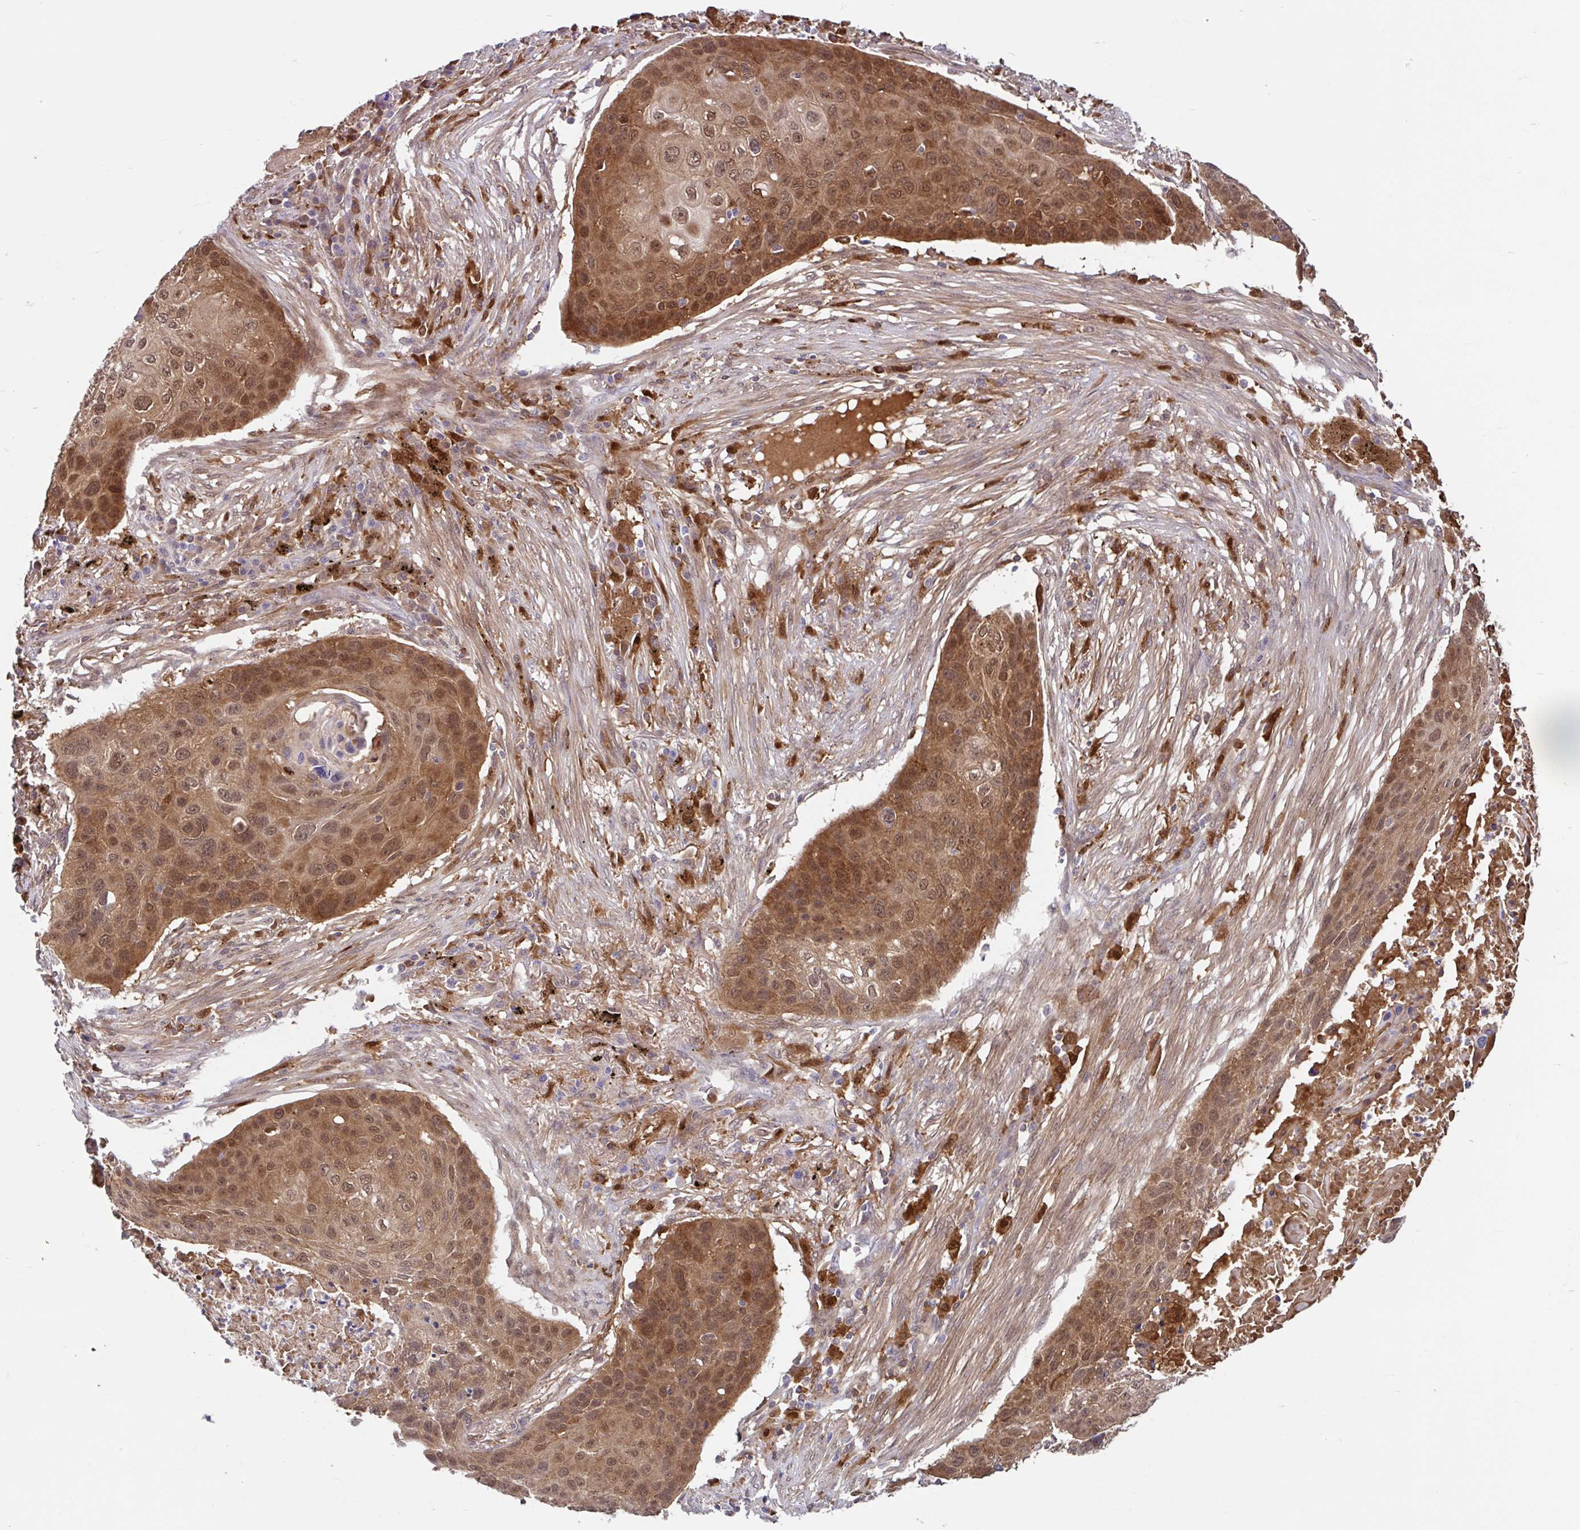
{"staining": {"intensity": "moderate", "quantity": ">75%", "location": "cytoplasmic/membranous,nuclear"}, "tissue": "lung cancer", "cell_type": "Tumor cells", "image_type": "cancer", "snomed": [{"axis": "morphology", "description": "Squamous cell carcinoma, NOS"}, {"axis": "topography", "description": "Lung"}], "caption": "Immunohistochemistry (IHC) micrograph of lung cancer stained for a protein (brown), which displays medium levels of moderate cytoplasmic/membranous and nuclear expression in approximately >75% of tumor cells.", "gene": "BLVRA", "patient": {"sex": "female", "age": 63}}